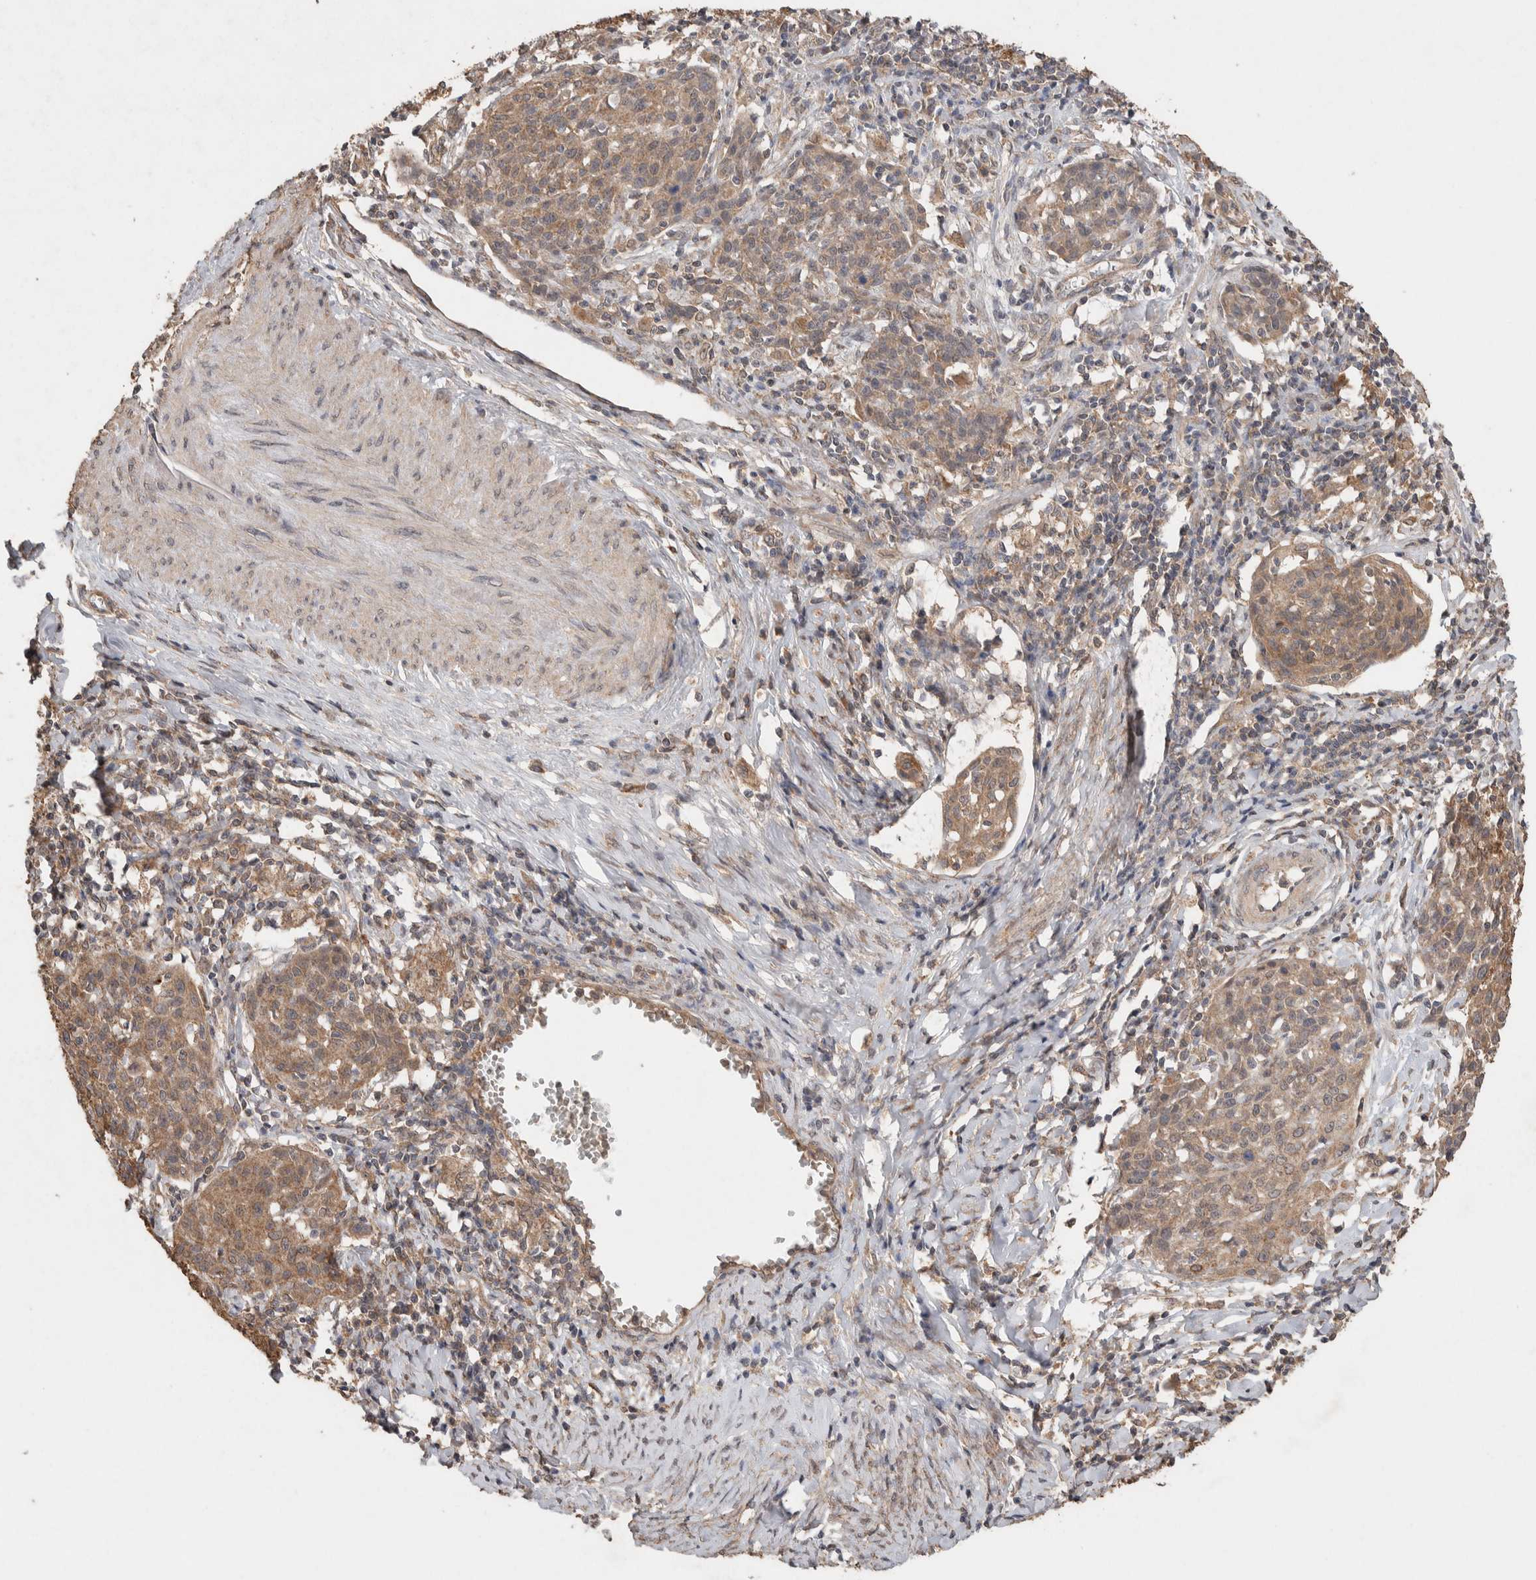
{"staining": {"intensity": "moderate", "quantity": ">75%", "location": "cytoplasmic/membranous"}, "tissue": "cervical cancer", "cell_type": "Tumor cells", "image_type": "cancer", "snomed": [{"axis": "morphology", "description": "Squamous cell carcinoma, NOS"}, {"axis": "topography", "description": "Cervix"}], "caption": "Immunohistochemical staining of human cervical cancer demonstrates moderate cytoplasmic/membranous protein expression in about >75% of tumor cells.", "gene": "KCNJ5", "patient": {"sex": "female", "age": 38}}